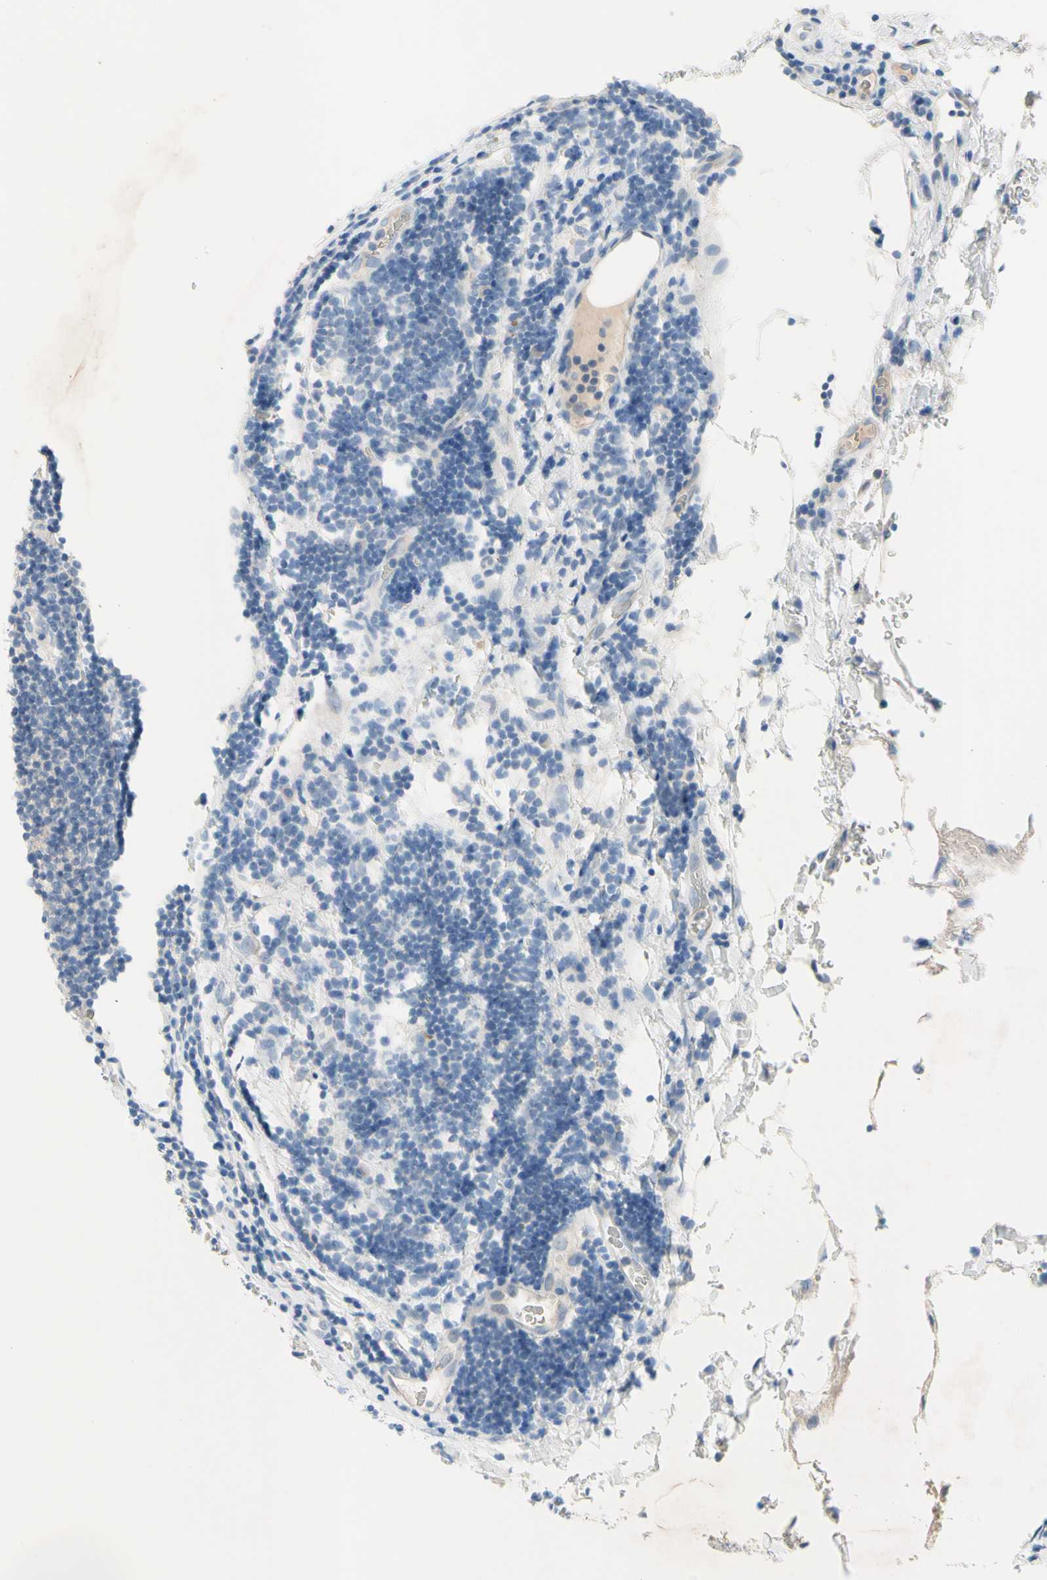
{"staining": {"intensity": "negative", "quantity": "none", "location": "none"}, "tissue": "lymphoma", "cell_type": "Tumor cells", "image_type": "cancer", "snomed": [{"axis": "morphology", "description": "Malignant lymphoma, non-Hodgkin's type, Low grade"}, {"axis": "topography", "description": "Lymph node"}], "caption": "IHC micrograph of neoplastic tissue: human low-grade malignant lymphoma, non-Hodgkin's type stained with DAB displays no significant protein positivity in tumor cells. (Brightfield microscopy of DAB (3,3'-diaminobenzidine) immunohistochemistry at high magnification).", "gene": "MARK1", "patient": {"sex": "male", "age": 83}}